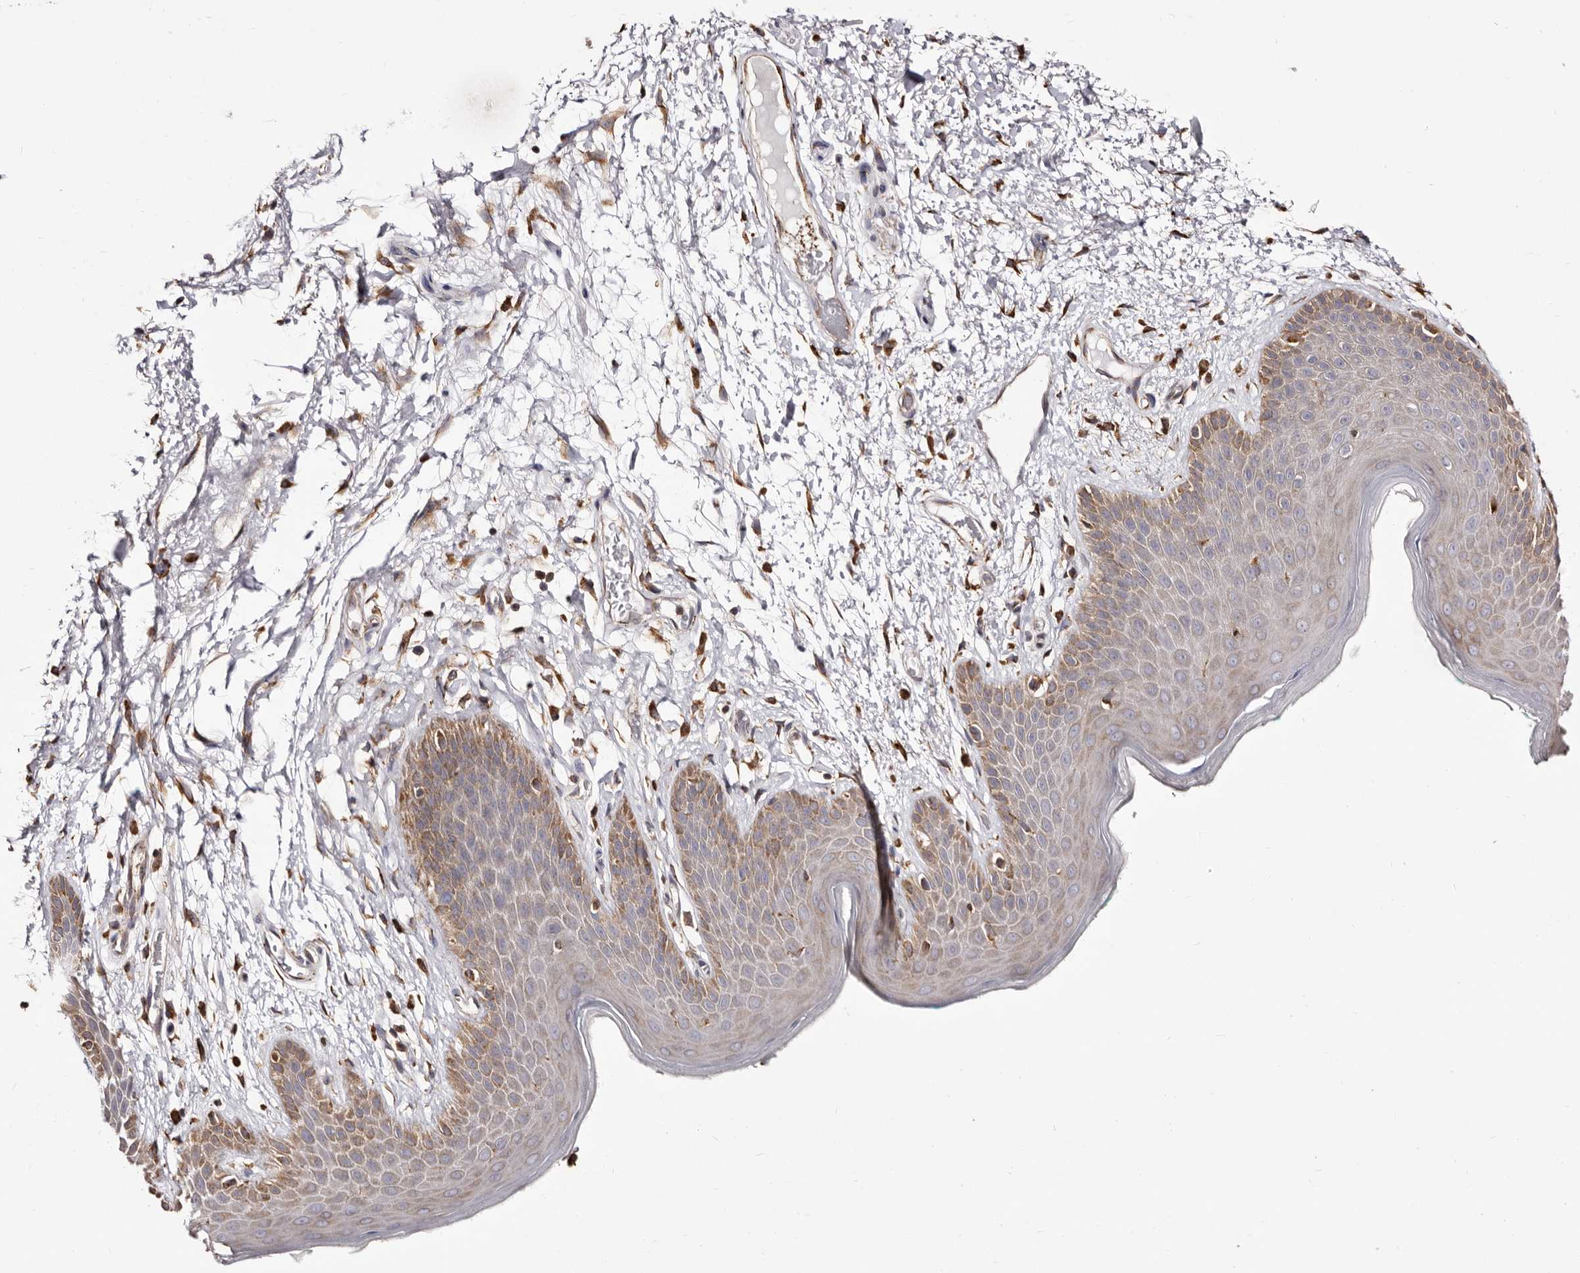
{"staining": {"intensity": "moderate", "quantity": "<25%", "location": "cytoplasmic/membranous"}, "tissue": "skin", "cell_type": "Epidermal cells", "image_type": "normal", "snomed": [{"axis": "morphology", "description": "Normal tissue, NOS"}, {"axis": "topography", "description": "Anal"}], "caption": "Skin stained for a protein exhibits moderate cytoplasmic/membranous positivity in epidermal cells. The staining was performed using DAB to visualize the protein expression in brown, while the nuclei were stained in blue with hematoxylin (Magnification: 20x).", "gene": "ACBD6", "patient": {"sex": "male", "age": 74}}